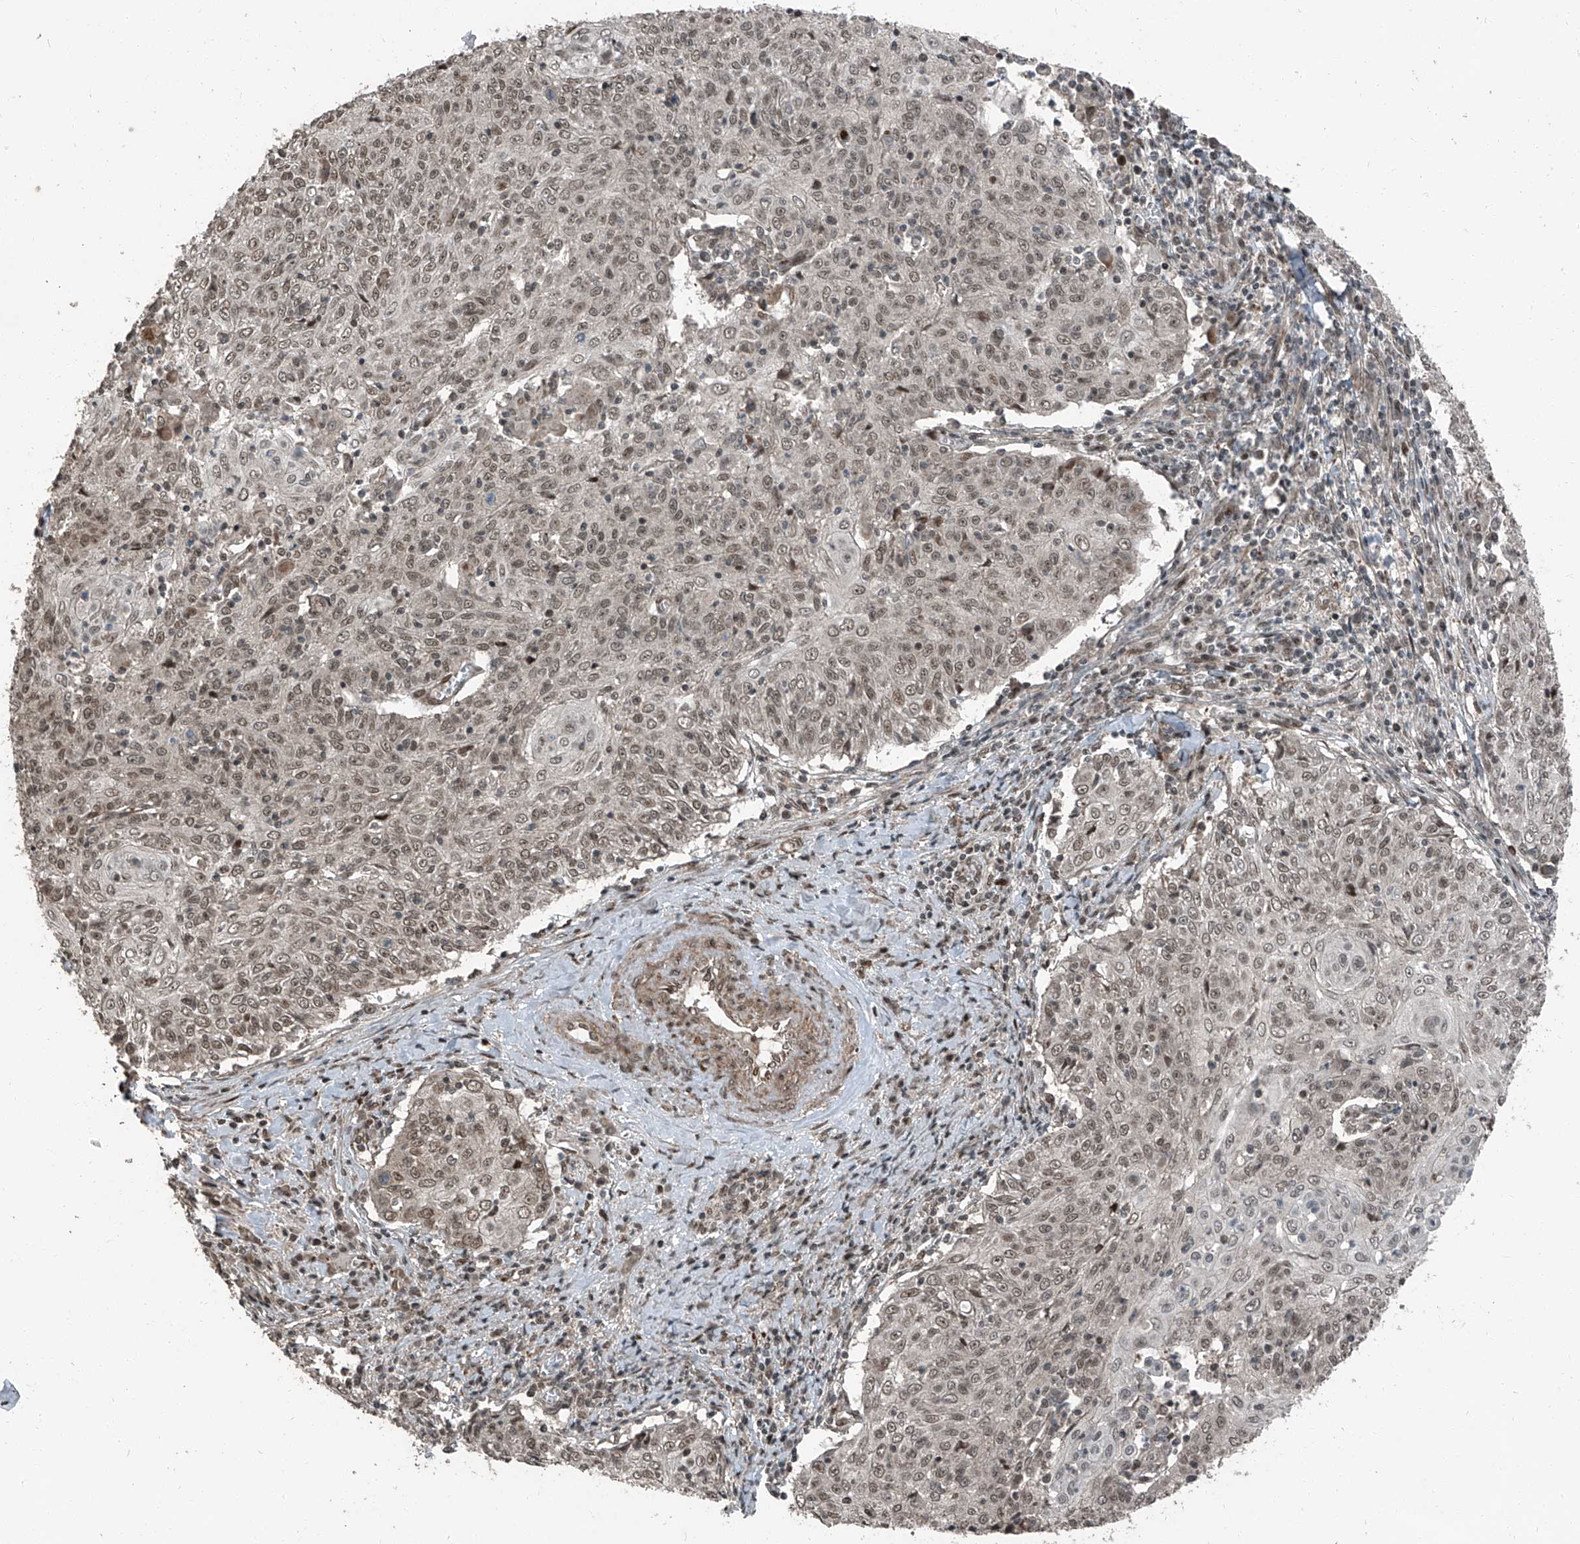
{"staining": {"intensity": "weak", "quantity": ">75%", "location": "nuclear"}, "tissue": "cervical cancer", "cell_type": "Tumor cells", "image_type": "cancer", "snomed": [{"axis": "morphology", "description": "Squamous cell carcinoma, NOS"}, {"axis": "topography", "description": "Cervix"}], "caption": "Protein expression analysis of human squamous cell carcinoma (cervical) reveals weak nuclear expression in approximately >75% of tumor cells. Immunohistochemistry stains the protein of interest in brown and the nuclei are stained blue.", "gene": "ZNF570", "patient": {"sex": "female", "age": 48}}